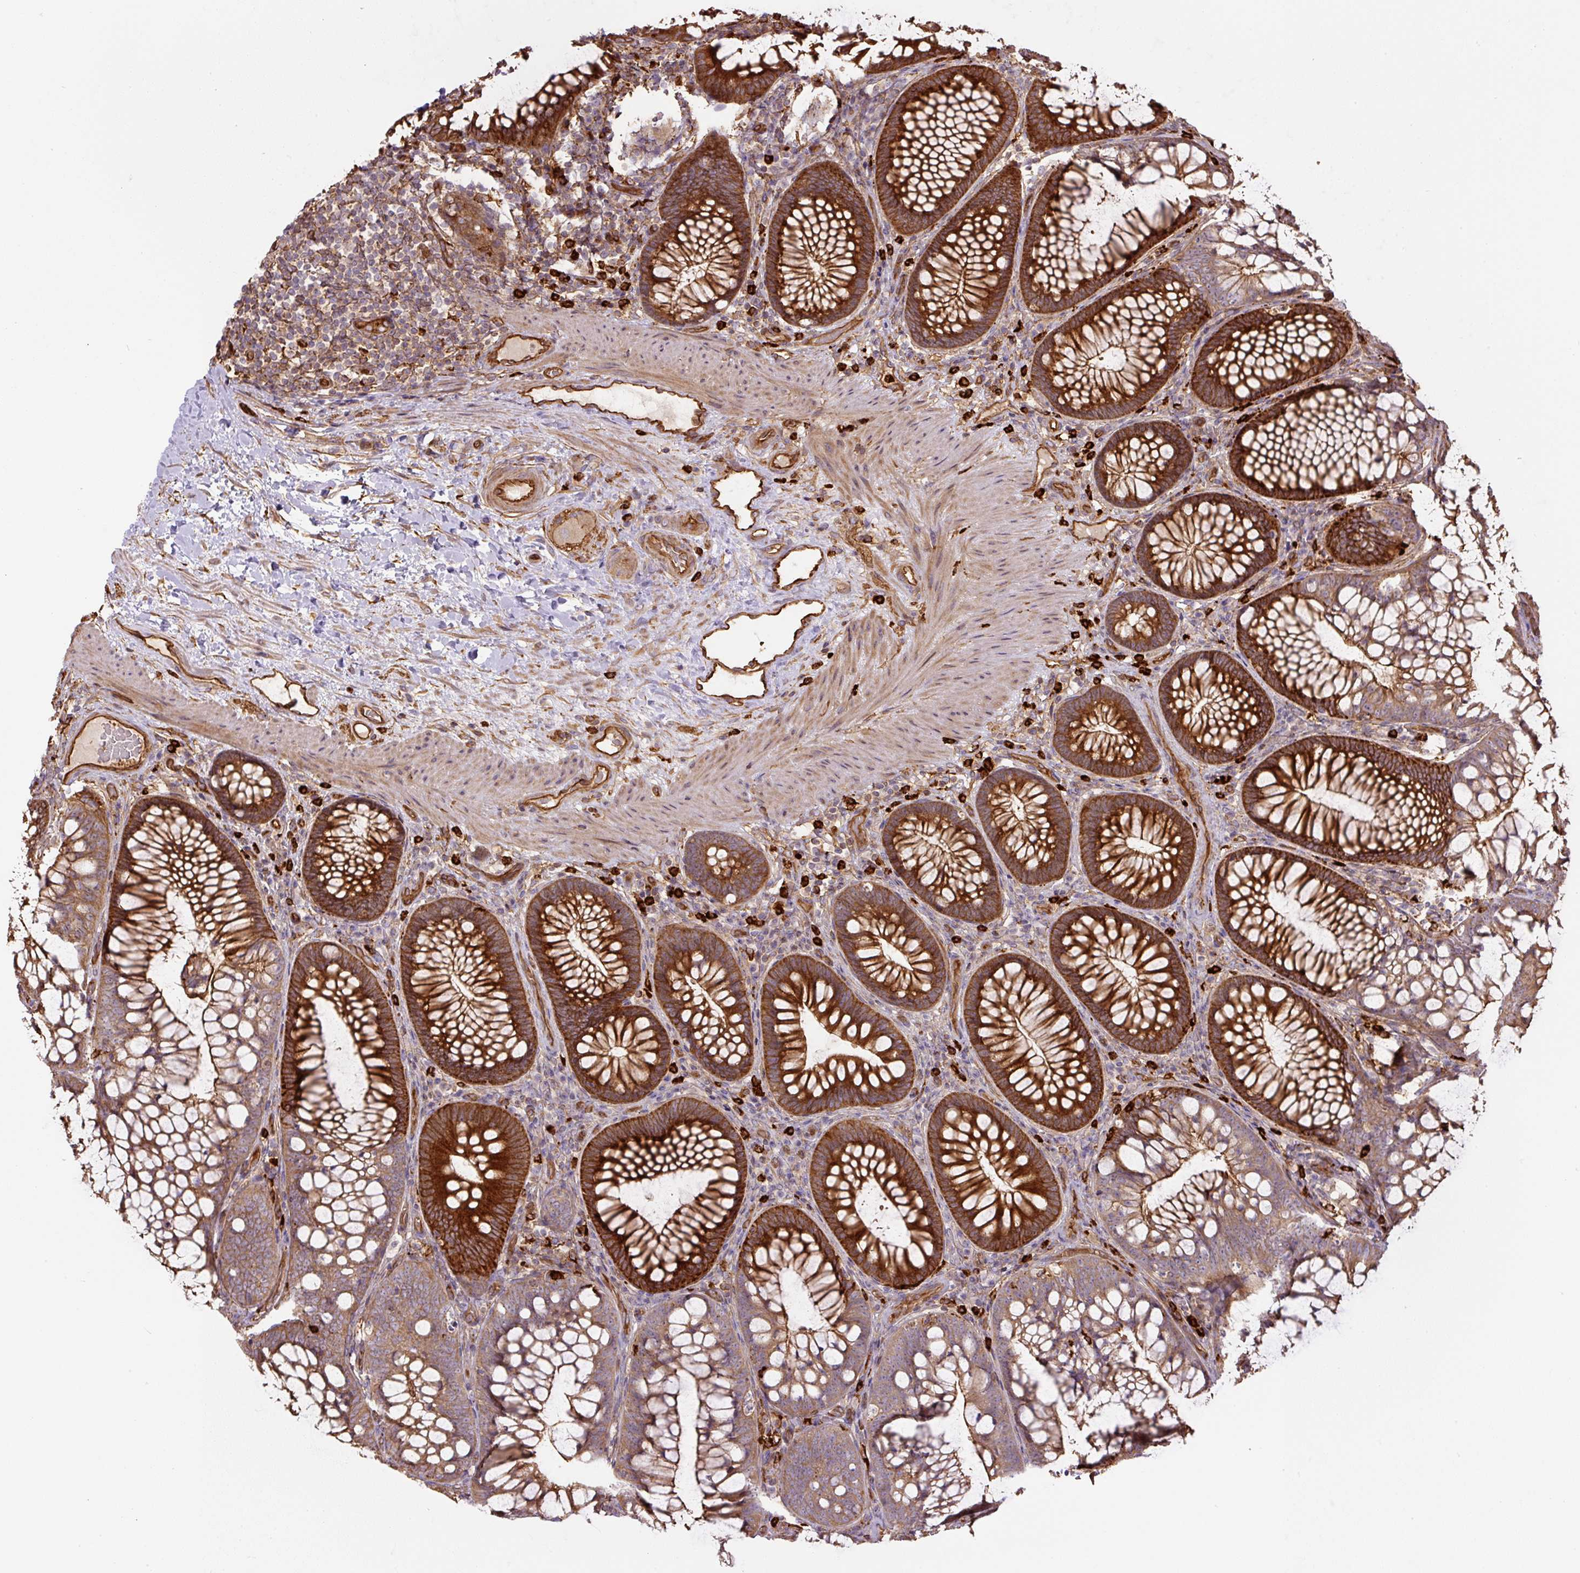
{"staining": {"intensity": "strong", "quantity": ">75%", "location": "cytoplasmic/membranous"}, "tissue": "colon", "cell_type": "Endothelial cells", "image_type": "normal", "snomed": [{"axis": "morphology", "description": "Normal tissue, NOS"}, {"axis": "morphology", "description": "Adenoma, NOS"}, {"axis": "topography", "description": "Soft tissue"}, {"axis": "topography", "description": "Colon"}], "caption": "Protein staining shows strong cytoplasmic/membranous positivity in about >75% of endothelial cells in benign colon. The protein is shown in brown color, while the nuclei are stained blue.", "gene": "B3GALT5", "patient": {"sex": "male", "age": 47}}